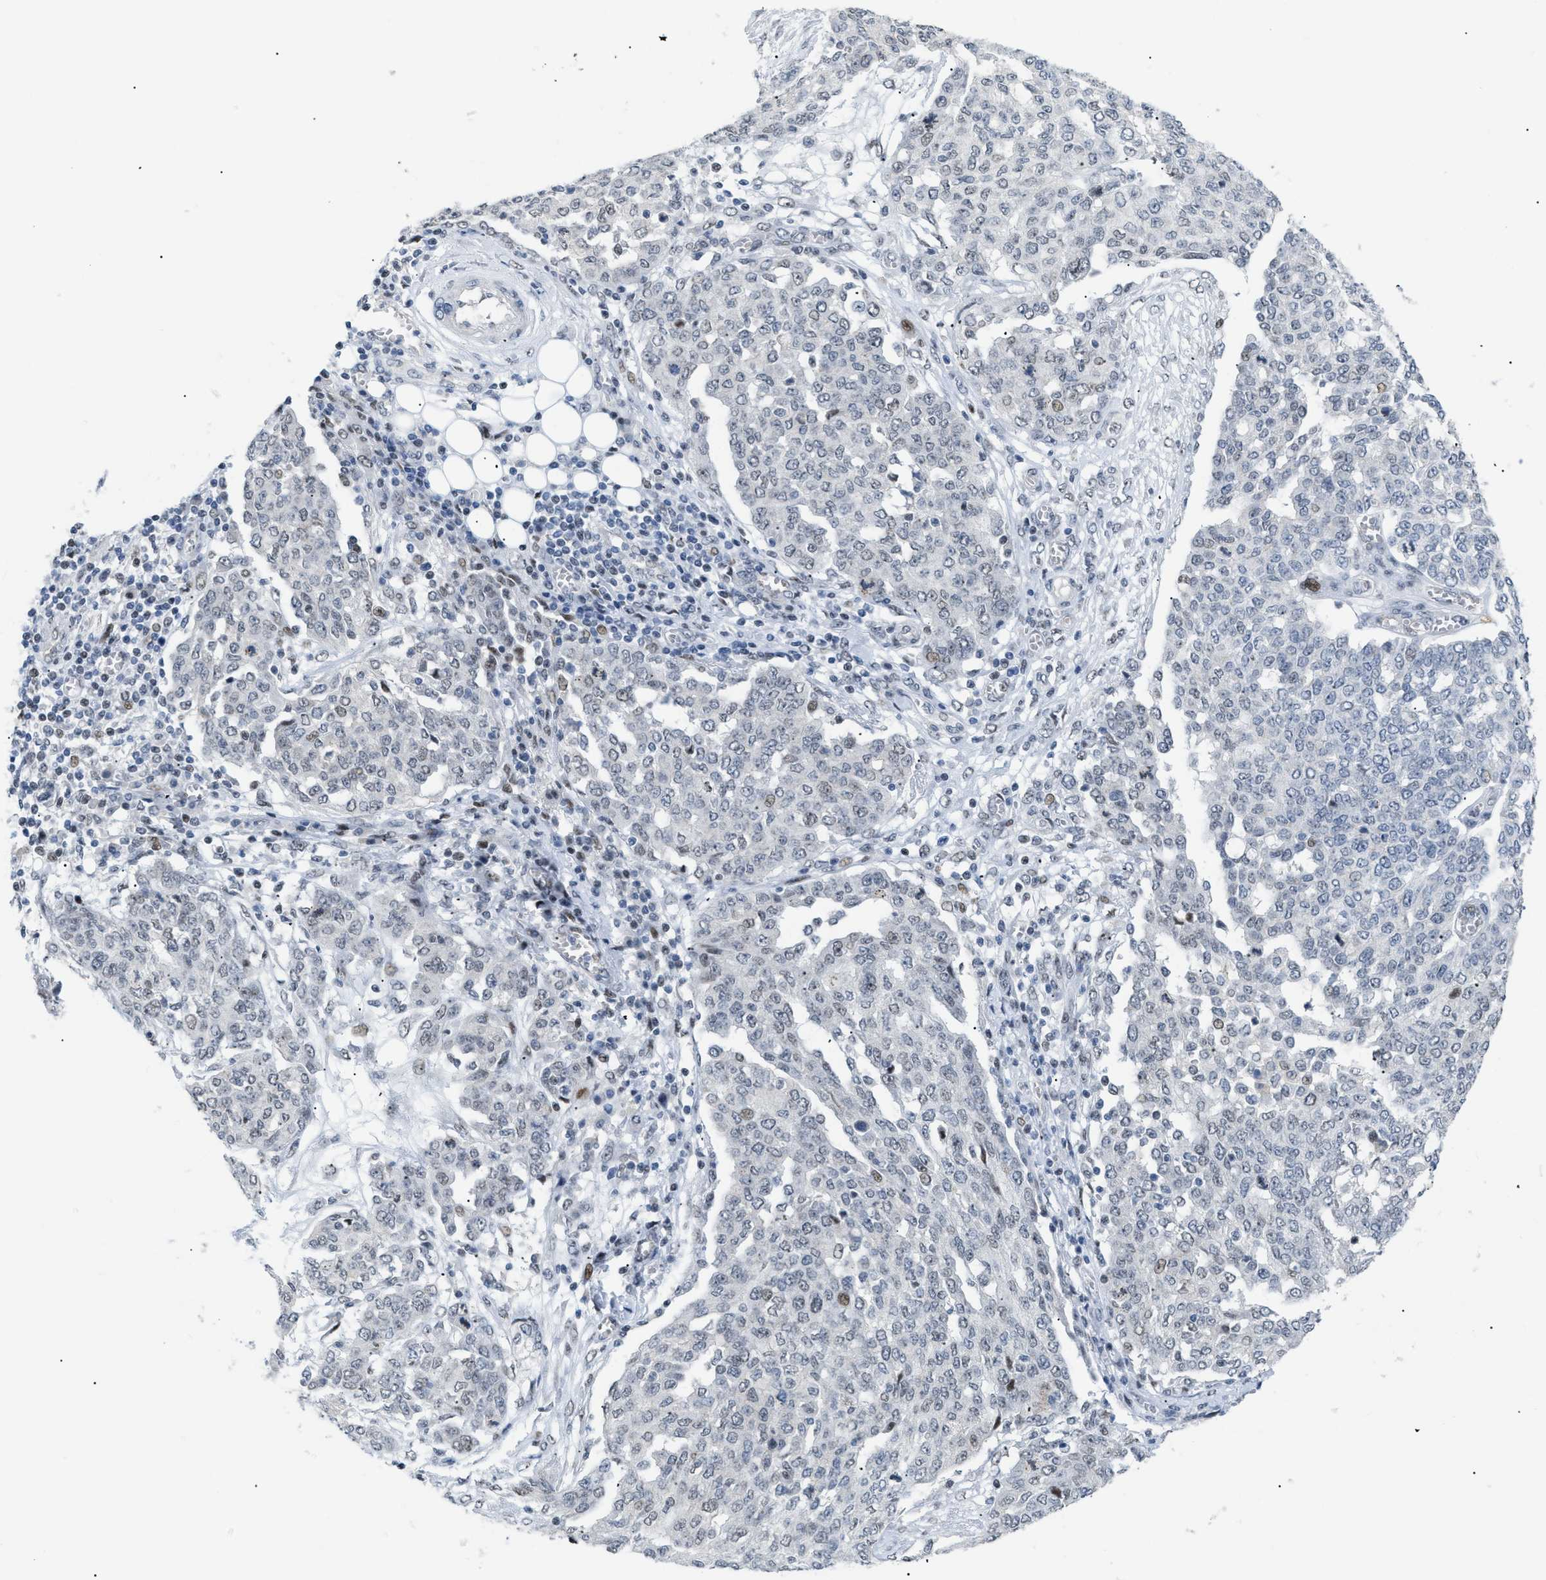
{"staining": {"intensity": "weak", "quantity": "<25%", "location": "nuclear"}, "tissue": "ovarian cancer", "cell_type": "Tumor cells", "image_type": "cancer", "snomed": [{"axis": "morphology", "description": "Cystadenocarcinoma, serous, NOS"}, {"axis": "topography", "description": "Soft tissue"}, {"axis": "topography", "description": "Ovary"}], "caption": "IHC image of human ovarian cancer (serous cystadenocarcinoma) stained for a protein (brown), which demonstrates no staining in tumor cells.", "gene": "MED1", "patient": {"sex": "female", "age": 57}}